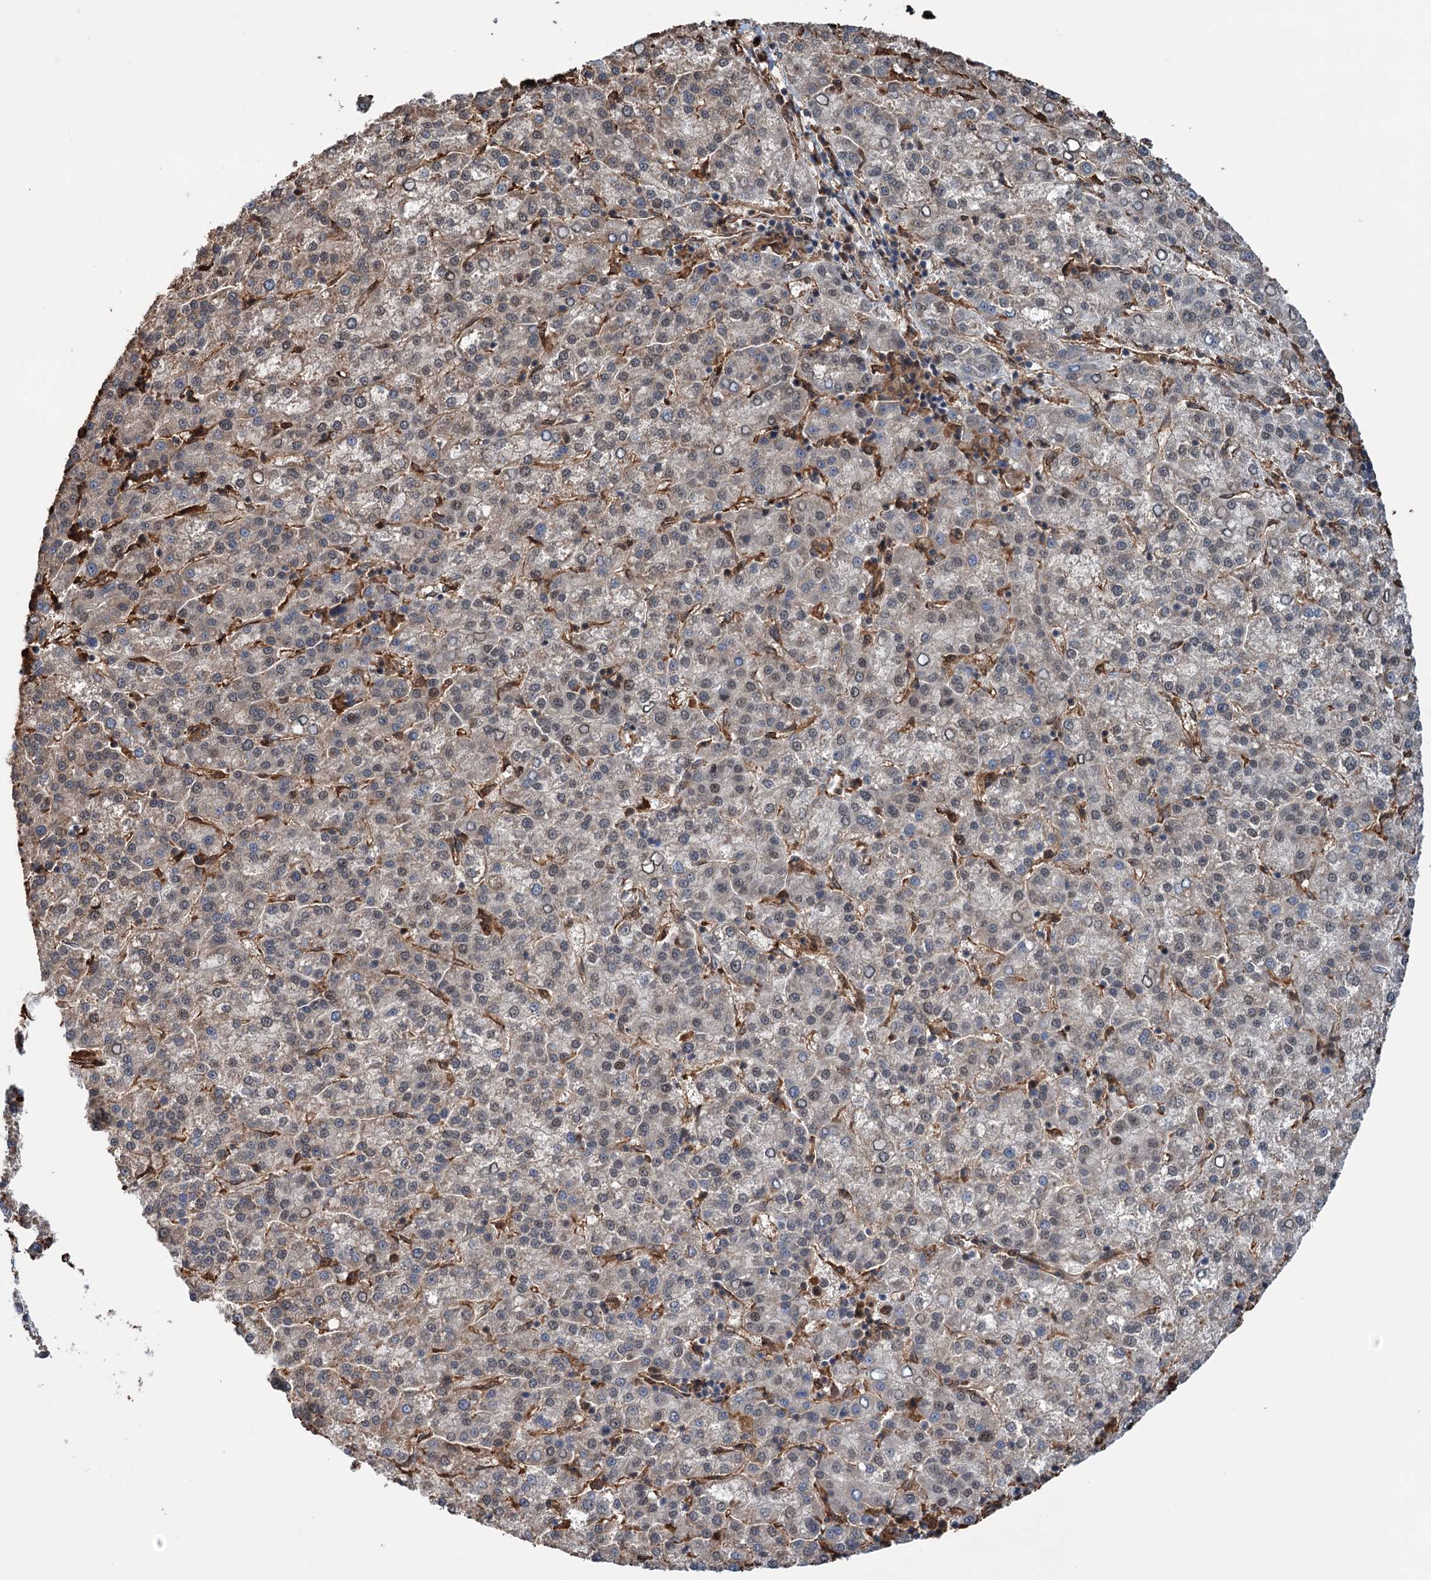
{"staining": {"intensity": "negative", "quantity": "none", "location": "none"}, "tissue": "liver cancer", "cell_type": "Tumor cells", "image_type": "cancer", "snomed": [{"axis": "morphology", "description": "Carcinoma, Hepatocellular, NOS"}, {"axis": "topography", "description": "Liver"}], "caption": "A micrograph of liver cancer stained for a protein demonstrates no brown staining in tumor cells.", "gene": "NCAPD2", "patient": {"sex": "female", "age": 58}}